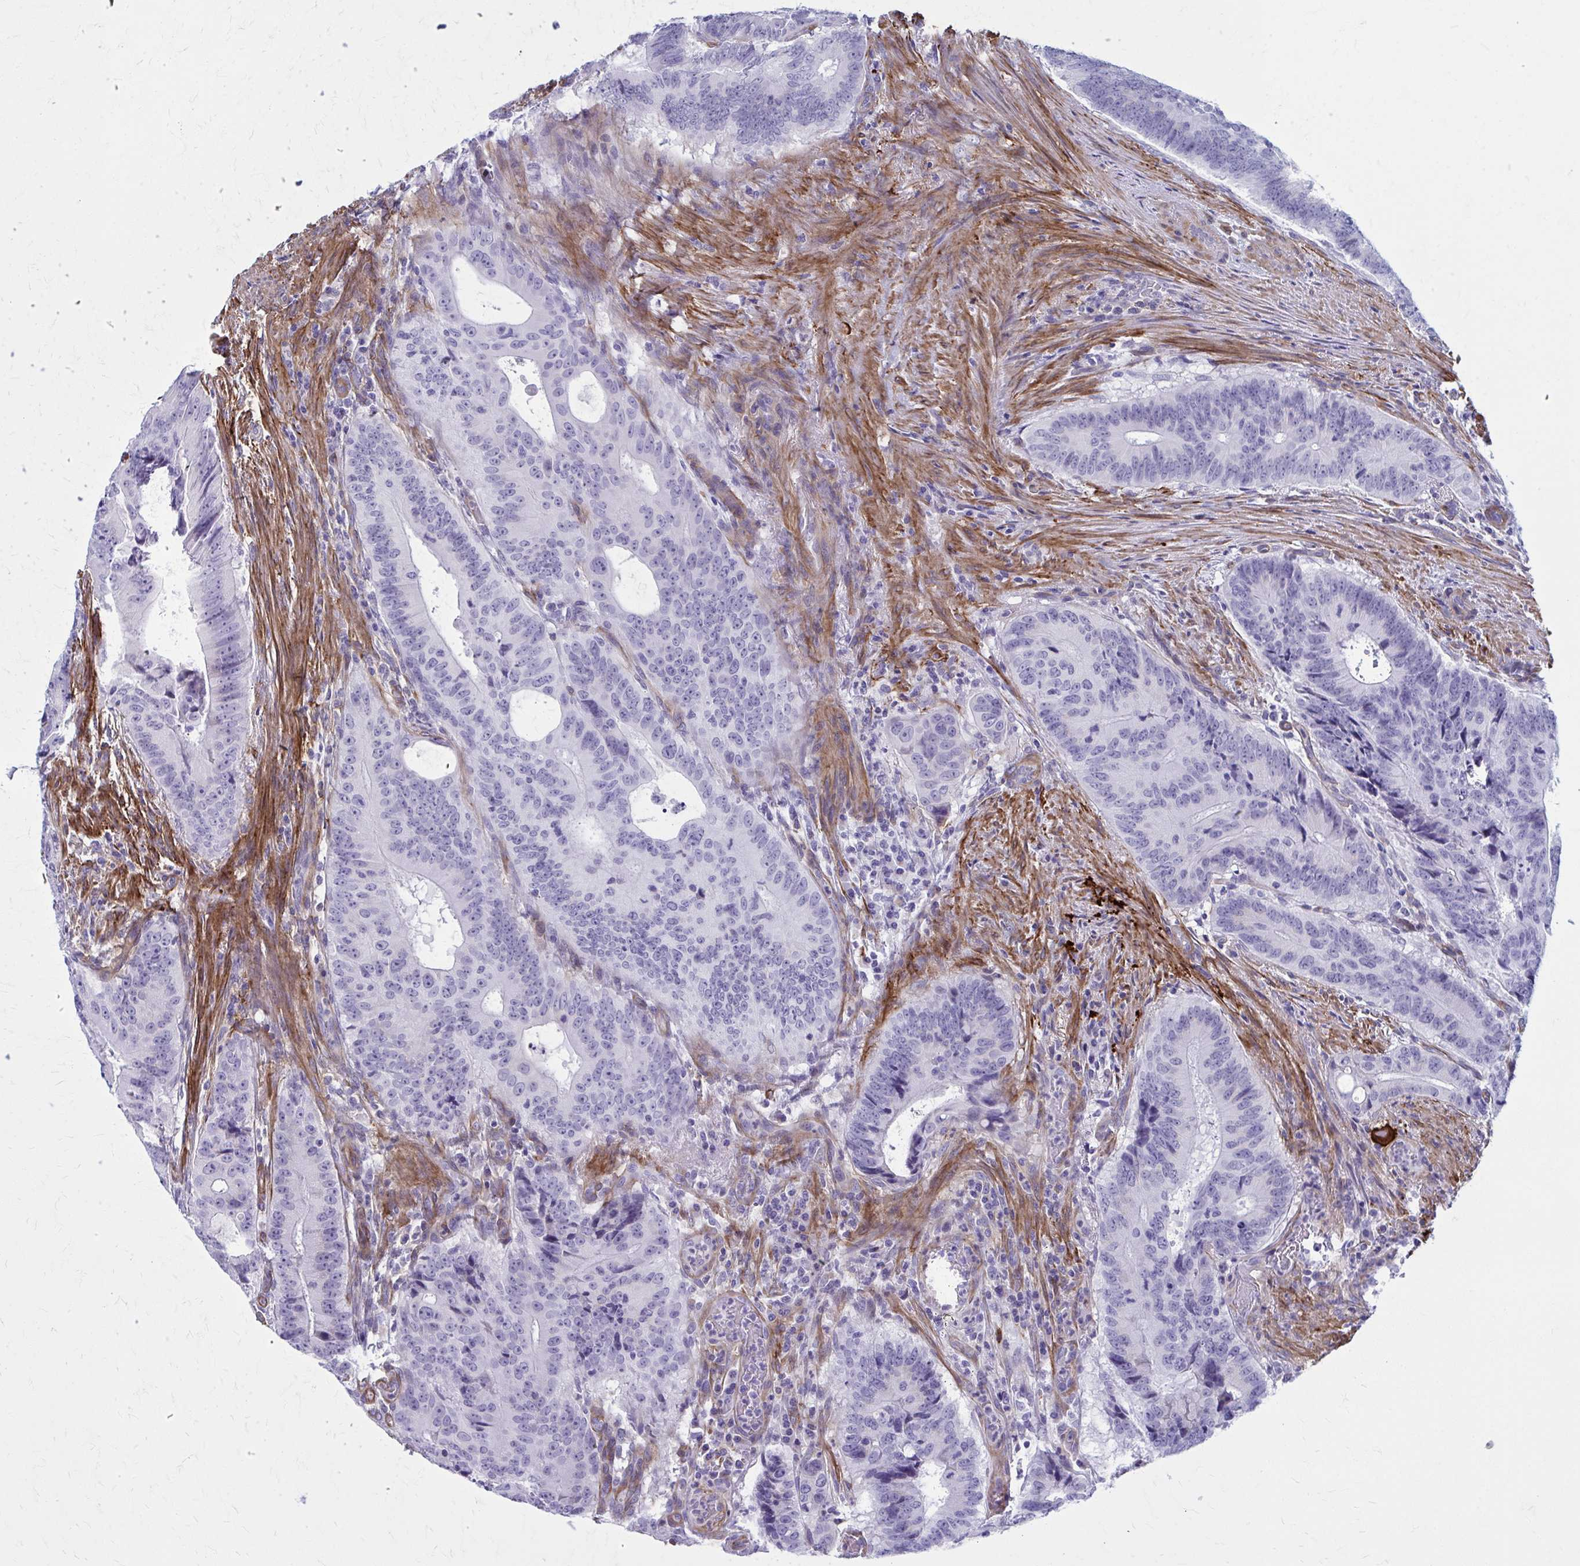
{"staining": {"intensity": "negative", "quantity": "none", "location": "none"}, "tissue": "colorectal cancer", "cell_type": "Tumor cells", "image_type": "cancer", "snomed": [{"axis": "morphology", "description": "Adenocarcinoma, NOS"}, {"axis": "topography", "description": "Colon"}], "caption": "This histopathology image is of adenocarcinoma (colorectal) stained with IHC to label a protein in brown with the nuclei are counter-stained blue. There is no expression in tumor cells.", "gene": "AKAP12", "patient": {"sex": "male", "age": 62}}